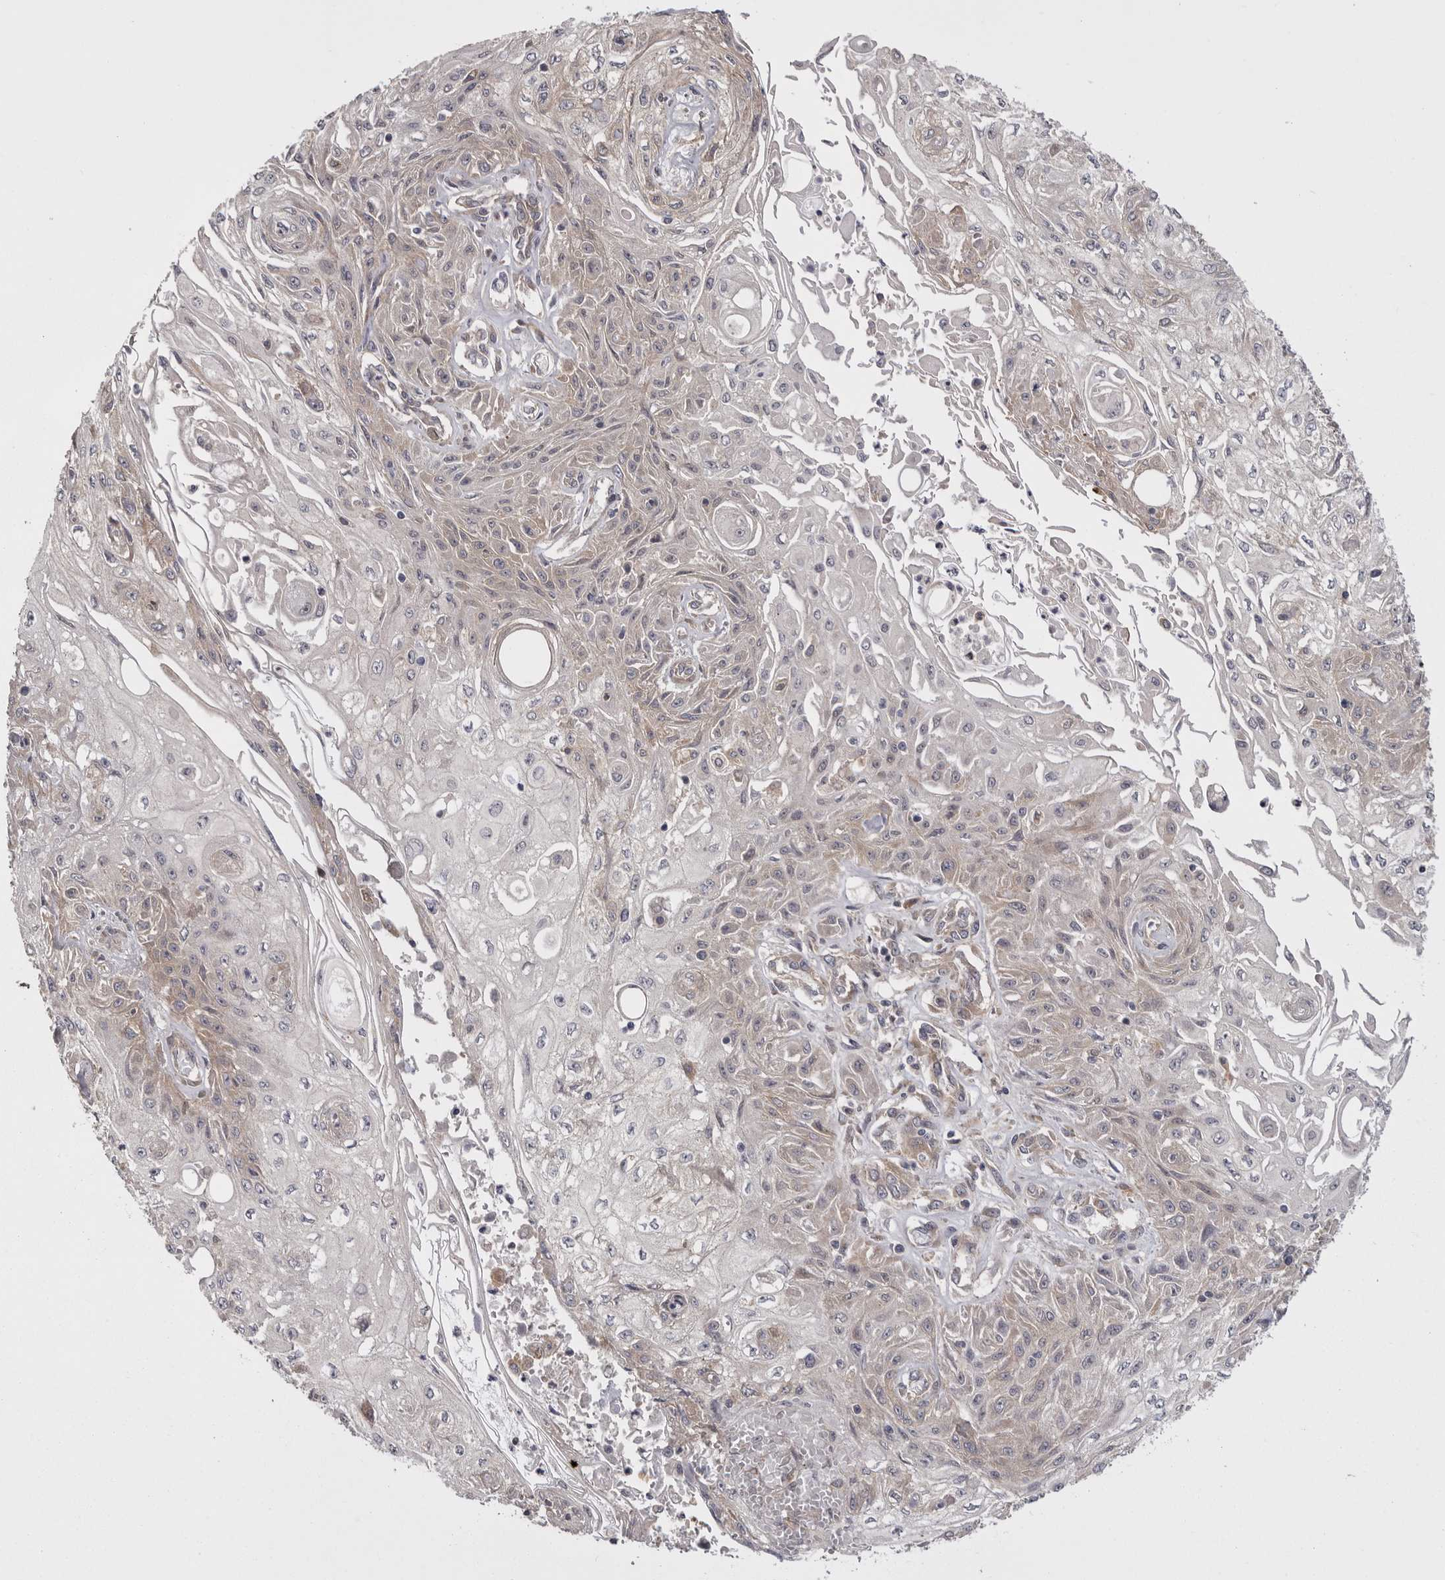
{"staining": {"intensity": "weak", "quantity": "<25%", "location": "cytoplasmic/membranous"}, "tissue": "skin cancer", "cell_type": "Tumor cells", "image_type": "cancer", "snomed": [{"axis": "morphology", "description": "Squamous cell carcinoma, NOS"}, {"axis": "morphology", "description": "Squamous cell carcinoma, metastatic, NOS"}, {"axis": "topography", "description": "Skin"}, {"axis": "topography", "description": "Lymph node"}], "caption": "This is an IHC micrograph of squamous cell carcinoma (skin). There is no expression in tumor cells.", "gene": "OSBPL9", "patient": {"sex": "male", "age": 75}}